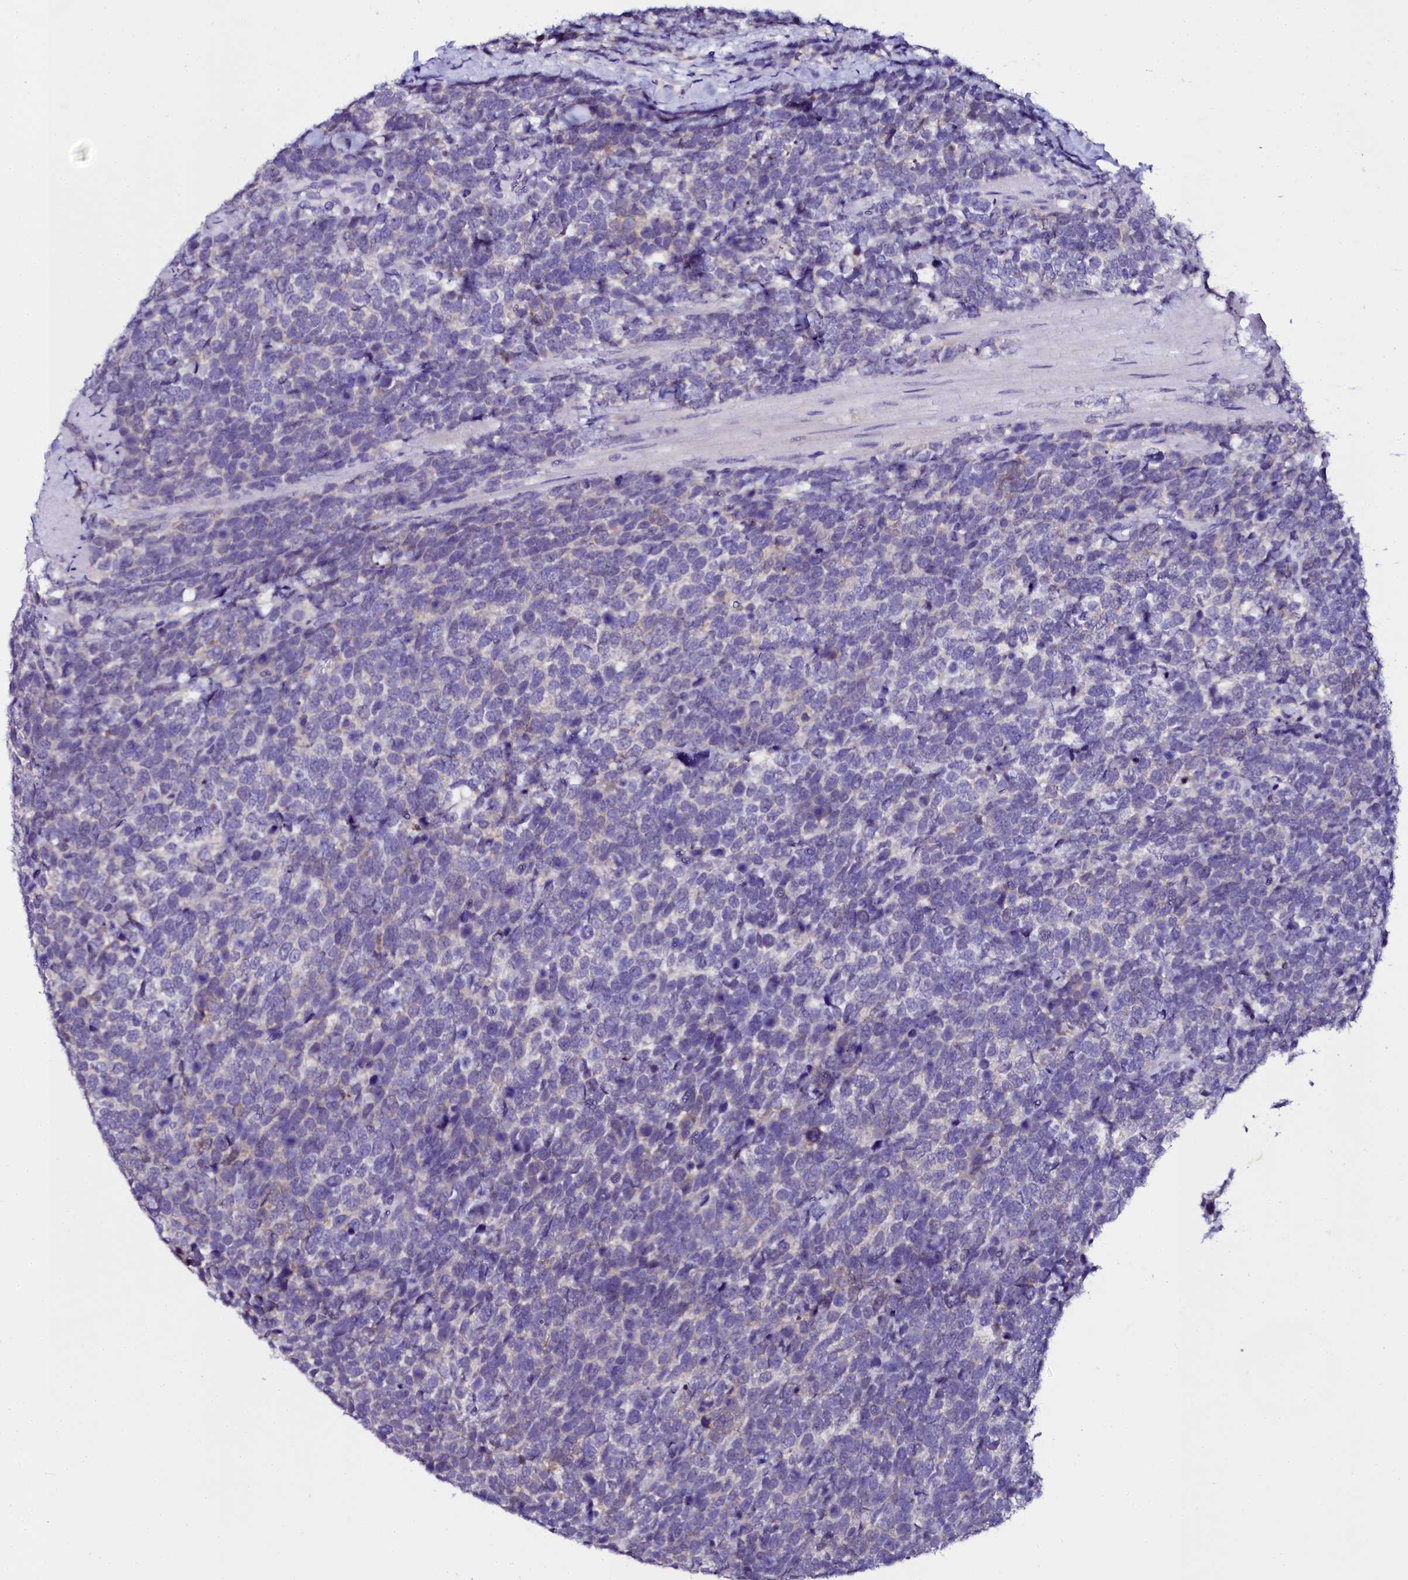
{"staining": {"intensity": "negative", "quantity": "none", "location": "none"}, "tissue": "urothelial cancer", "cell_type": "Tumor cells", "image_type": "cancer", "snomed": [{"axis": "morphology", "description": "Urothelial carcinoma, High grade"}, {"axis": "topography", "description": "Urinary bladder"}], "caption": "Urothelial cancer was stained to show a protein in brown. There is no significant expression in tumor cells.", "gene": "SORD", "patient": {"sex": "female", "age": 82}}